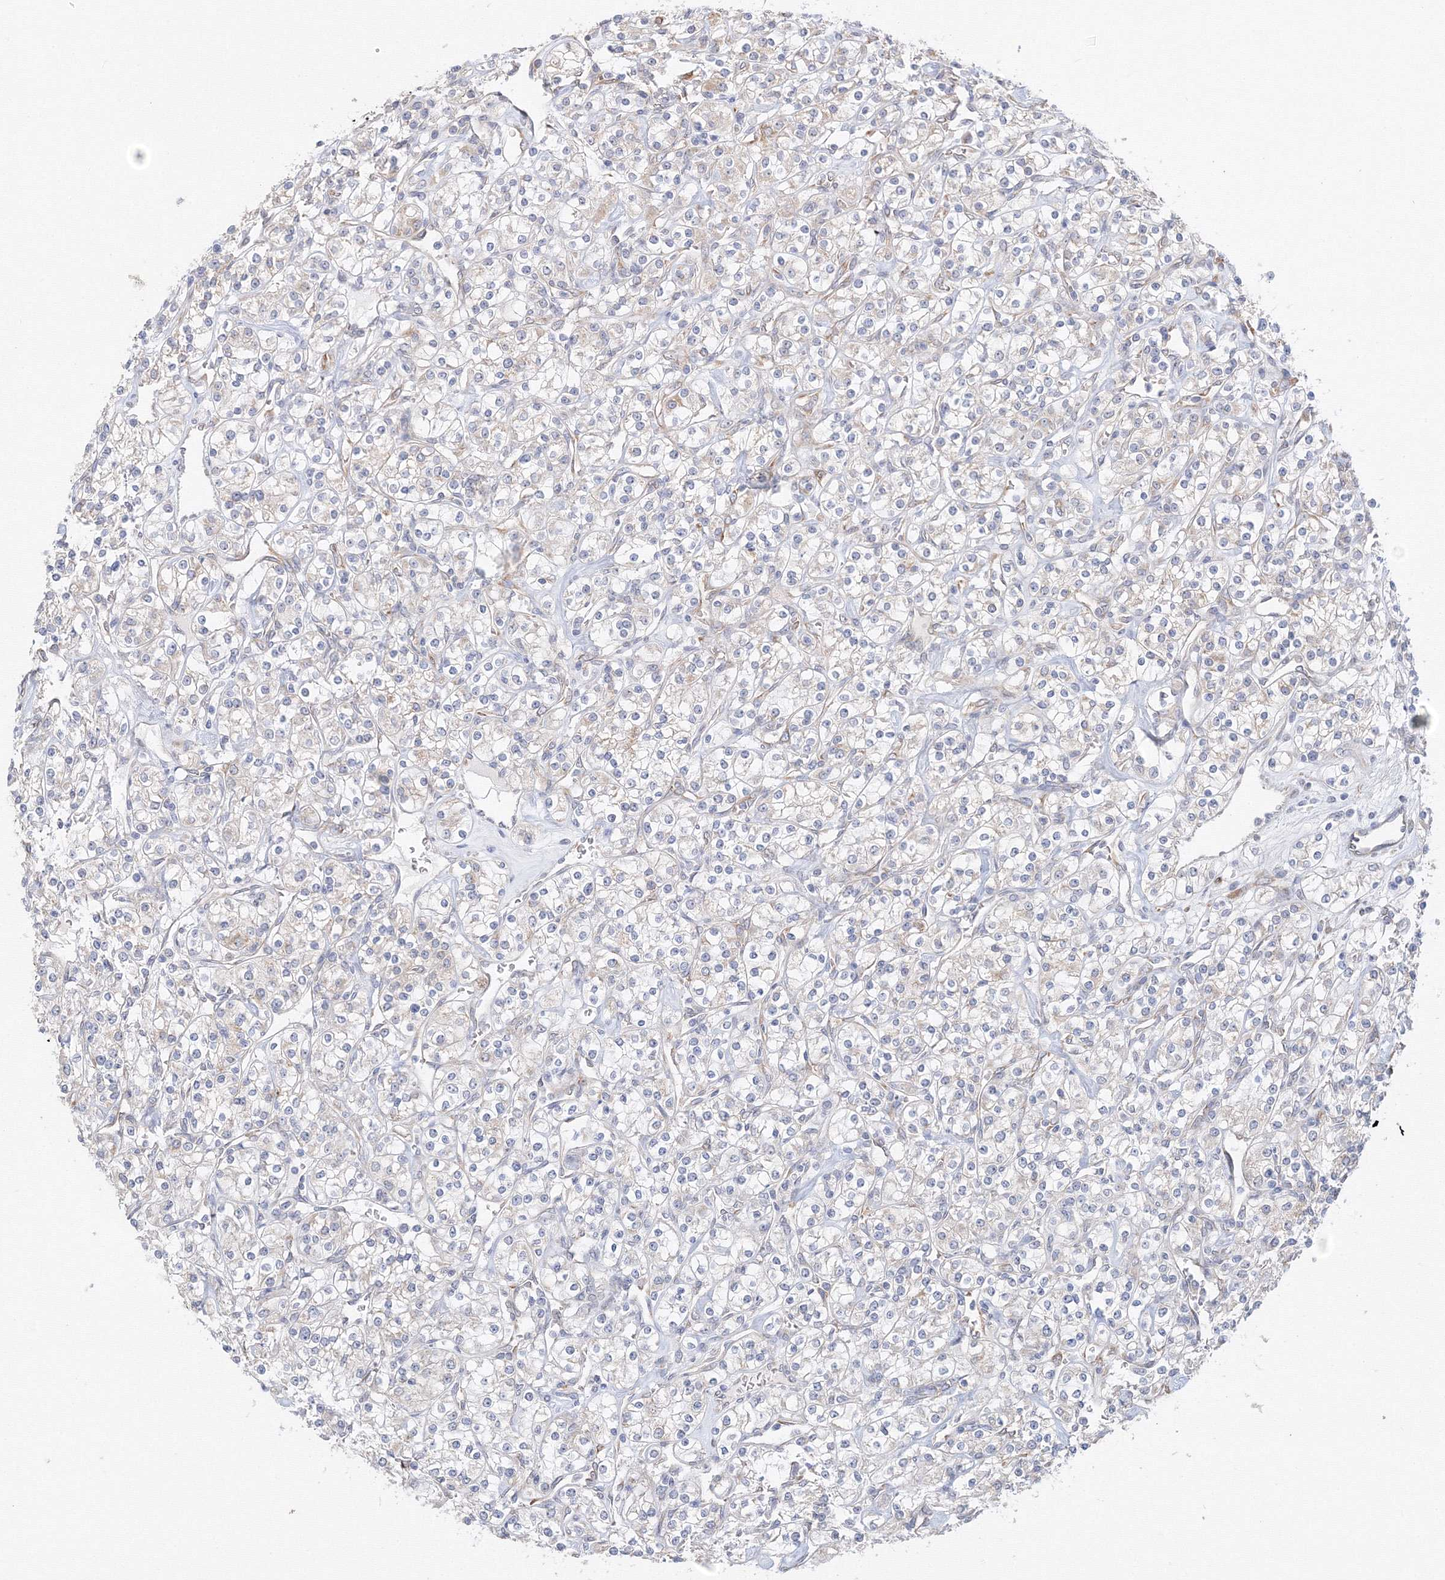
{"staining": {"intensity": "negative", "quantity": "none", "location": "none"}, "tissue": "renal cancer", "cell_type": "Tumor cells", "image_type": "cancer", "snomed": [{"axis": "morphology", "description": "Adenocarcinoma, NOS"}, {"axis": "topography", "description": "Kidney"}], "caption": "This is a micrograph of immunohistochemistry (IHC) staining of renal cancer (adenocarcinoma), which shows no expression in tumor cells.", "gene": "DHRS12", "patient": {"sex": "male", "age": 77}}